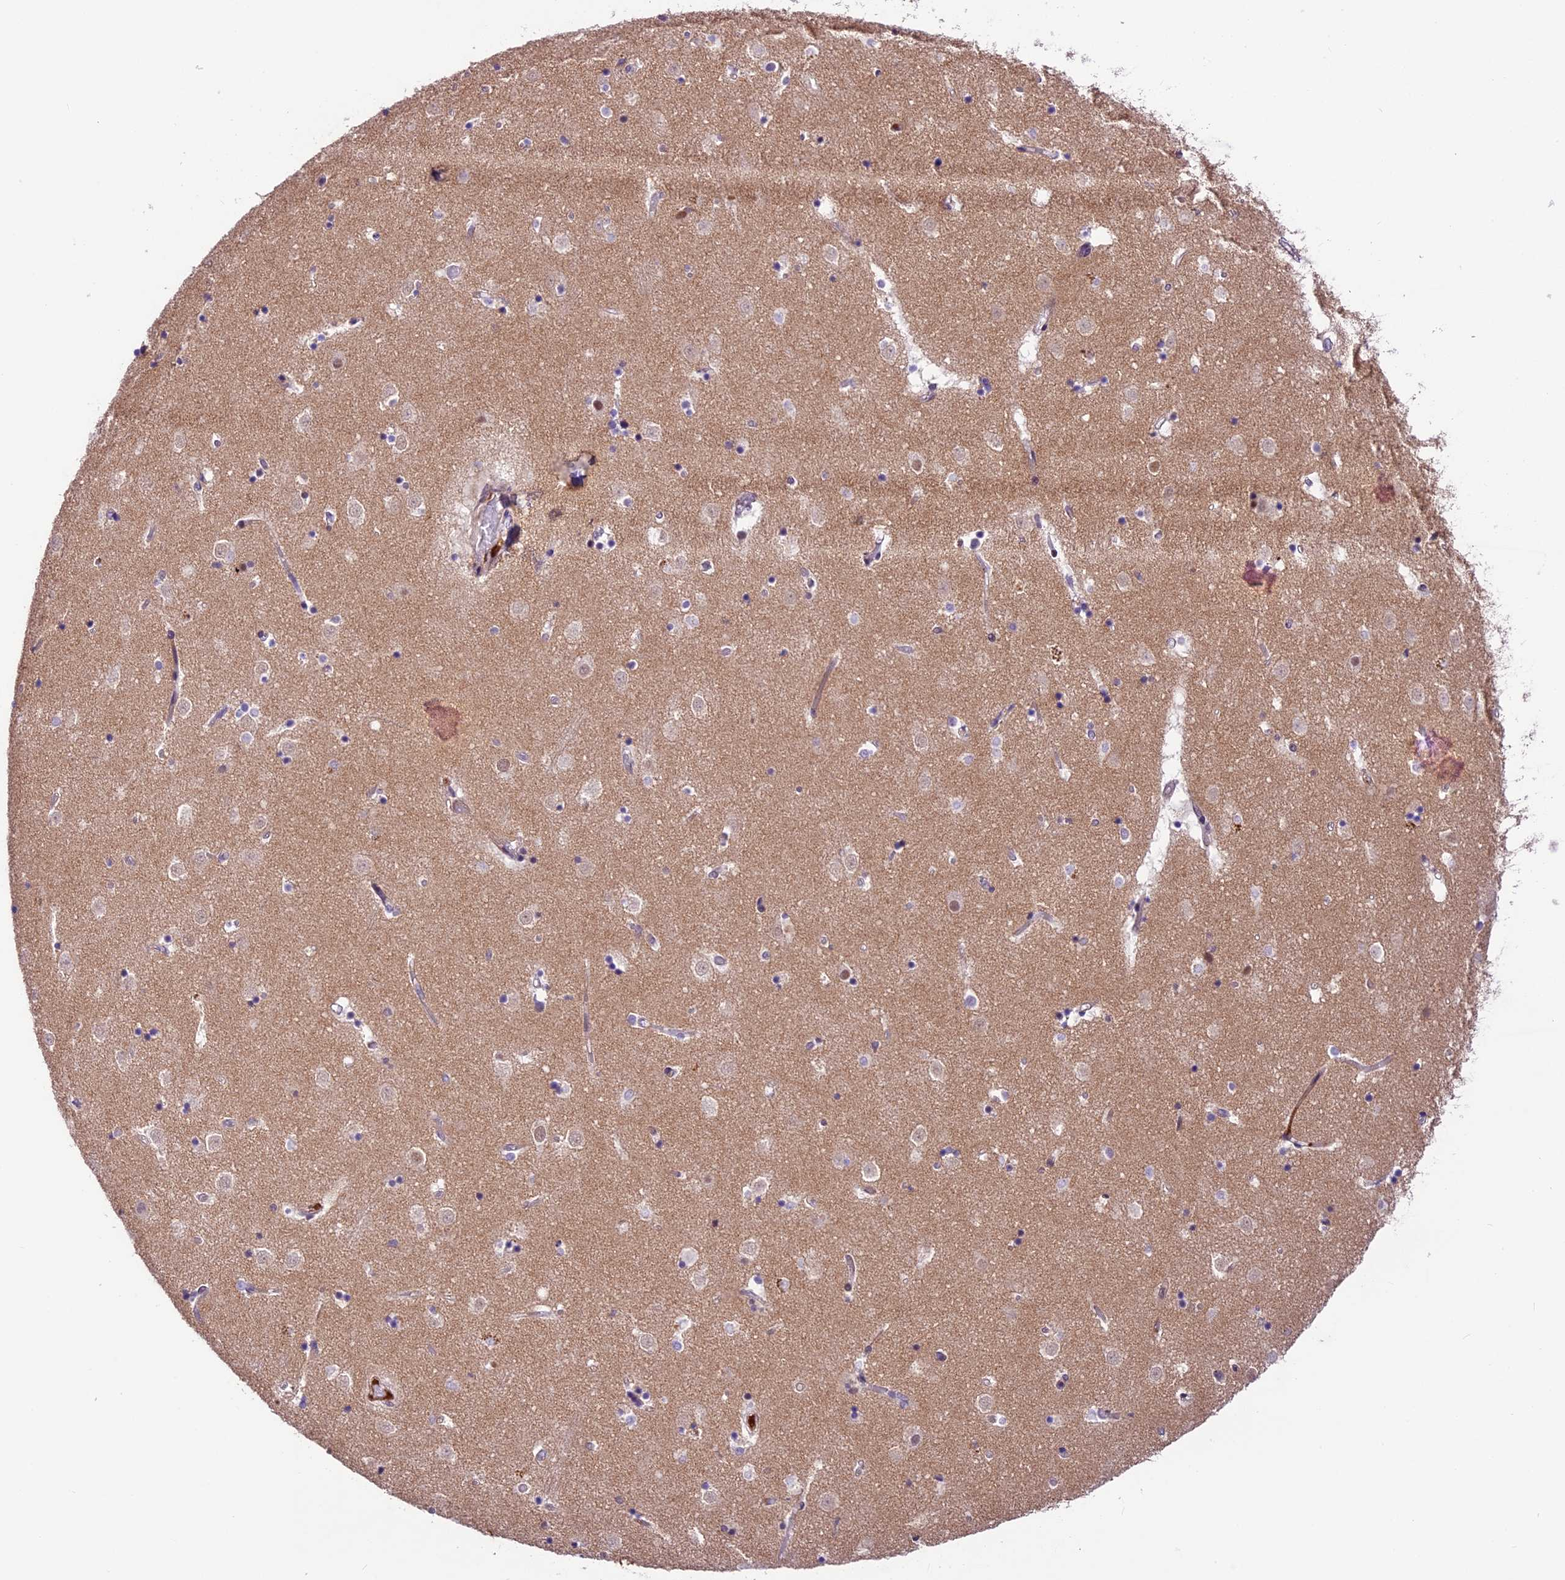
{"staining": {"intensity": "negative", "quantity": "none", "location": "none"}, "tissue": "caudate", "cell_type": "Glial cells", "image_type": "normal", "snomed": [{"axis": "morphology", "description": "Normal tissue, NOS"}, {"axis": "topography", "description": "Lateral ventricle wall"}], "caption": "A high-resolution histopathology image shows immunohistochemistry staining of unremarkable caudate, which demonstrates no significant expression in glial cells. (DAB (3,3'-diaminobenzidine) immunohistochemistry (IHC), high magnification).", "gene": "SHKBP1", "patient": {"sex": "female", "age": 52}}